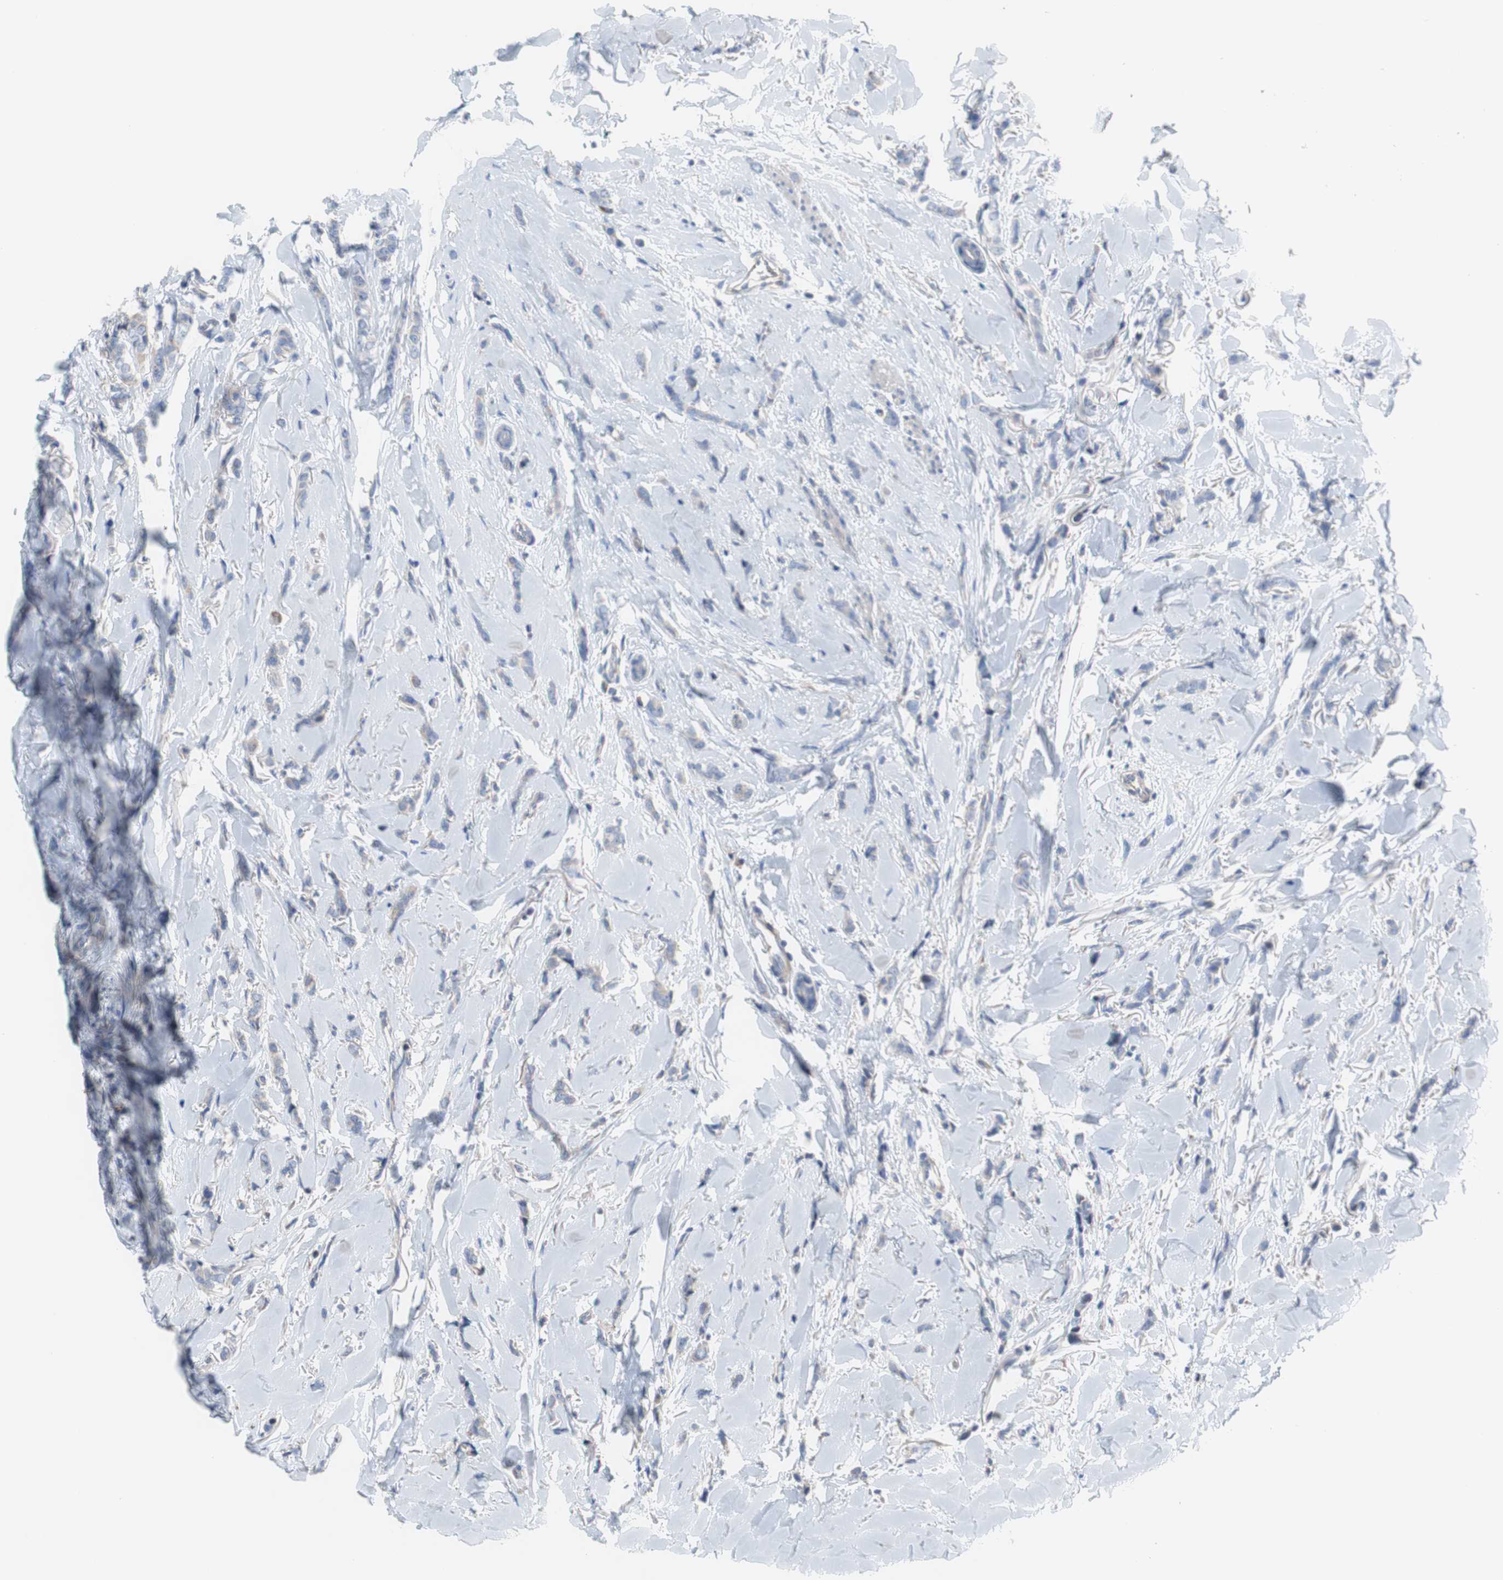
{"staining": {"intensity": "negative", "quantity": "none", "location": "none"}, "tissue": "breast cancer", "cell_type": "Tumor cells", "image_type": "cancer", "snomed": [{"axis": "morphology", "description": "Lobular carcinoma"}, {"axis": "topography", "description": "Skin"}, {"axis": "topography", "description": "Breast"}], "caption": "Immunohistochemistry (IHC) photomicrograph of breast cancer stained for a protein (brown), which displays no positivity in tumor cells.", "gene": "KANSL1", "patient": {"sex": "female", "age": 46}}